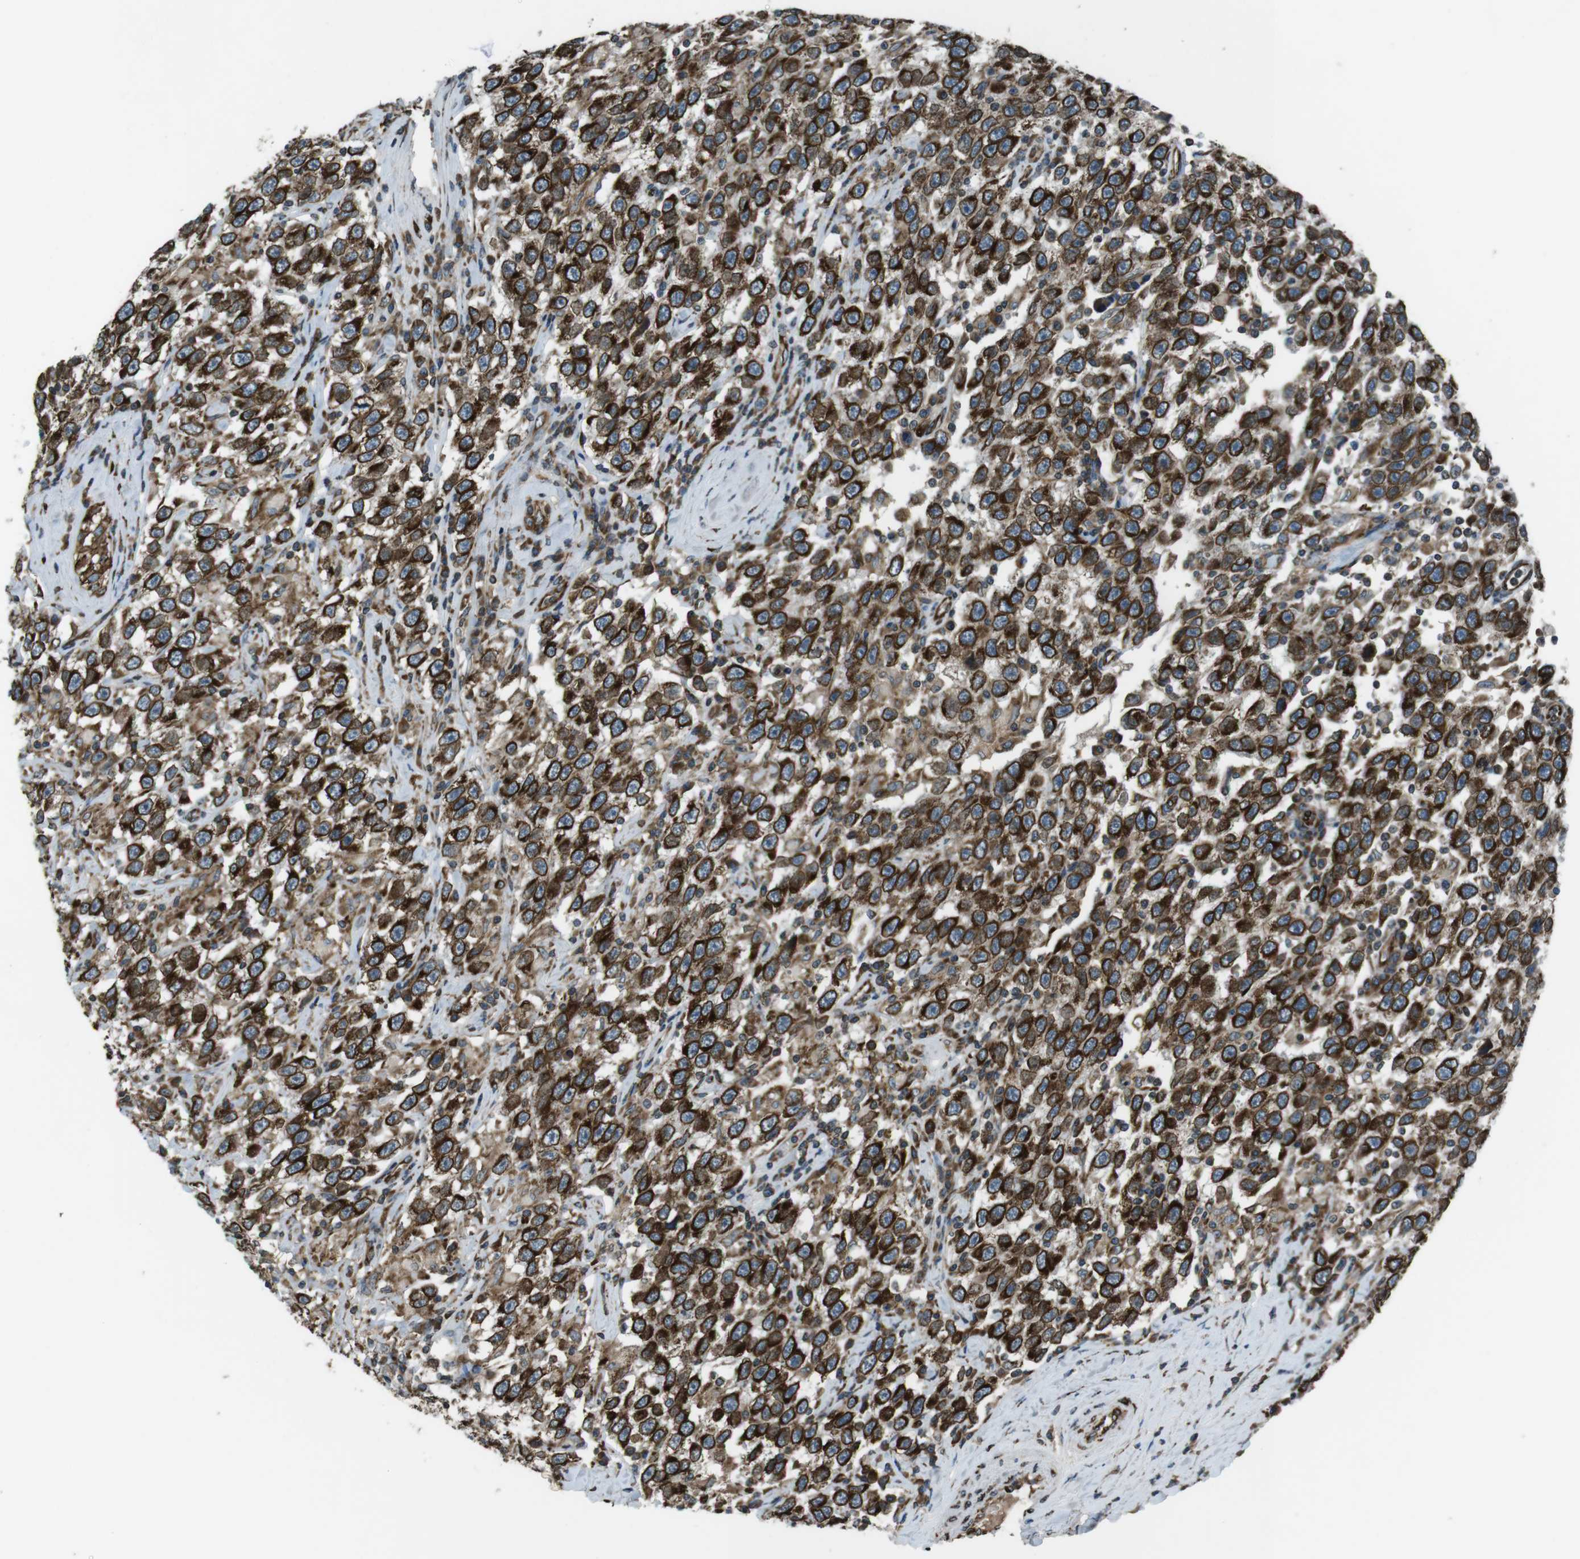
{"staining": {"intensity": "strong", "quantity": ">75%", "location": "cytoplasmic/membranous"}, "tissue": "testis cancer", "cell_type": "Tumor cells", "image_type": "cancer", "snomed": [{"axis": "morphology", "description": "Seminoma, NOS"}, {"axis": "topography", "description": "Testis"}], "caption": "Immunohistochemistry (IHC) micrograph of neoplastic tissue: seminoma (testis) stained using IHC shows high levels of strong protein expression localized specifically in the cytoplasmic/membranous of tumor cells, appearing as a cytoplasmic/membranous brown color.", "gene": "KTN1", "patient": {"sex": "male", "age": 41}}